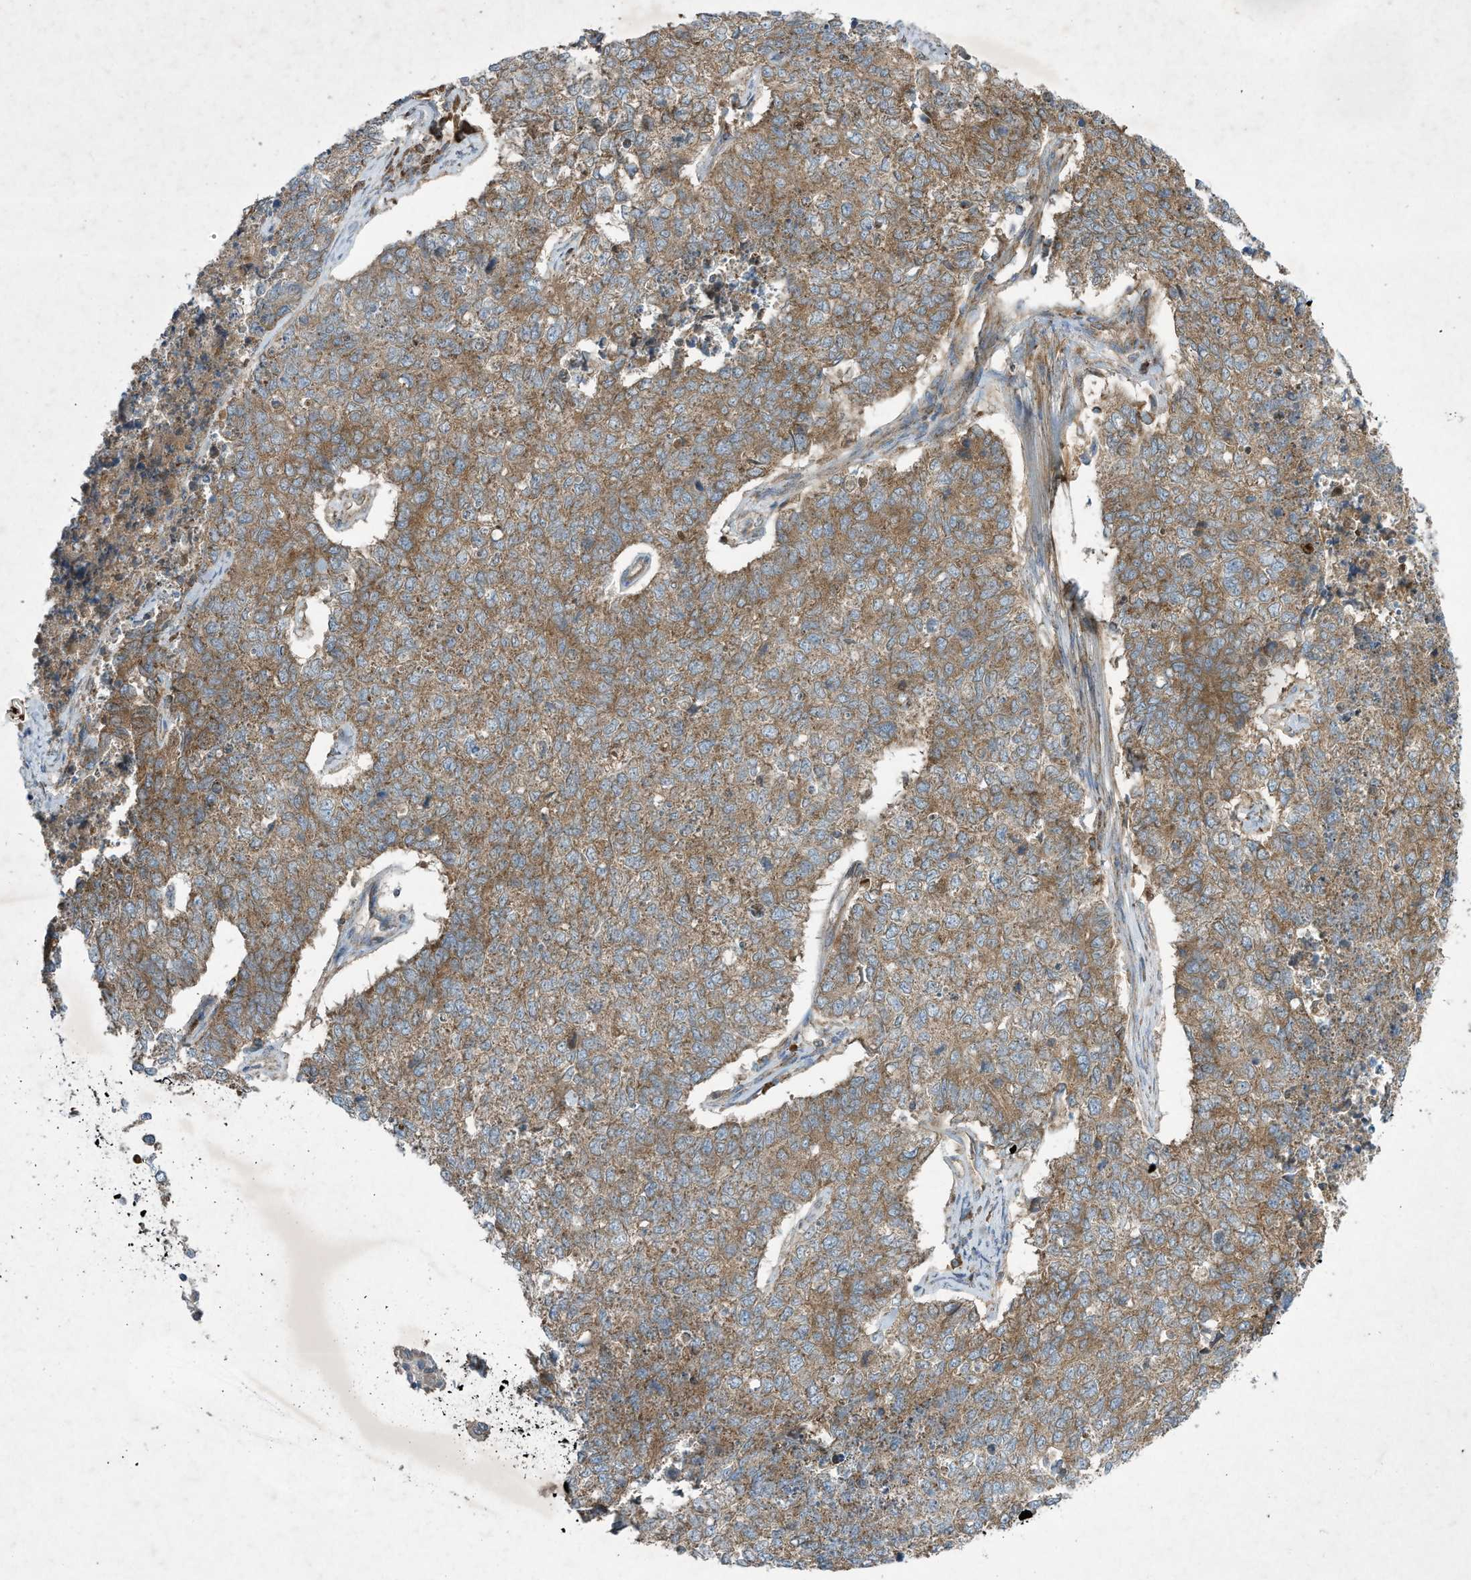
{"staining": {"intensity": "moderate", "quantity": ">75%", "location": "cytoplasmic/membranous"}, "tissue": "cervical cancer", "cell_type": "Tumor cells", "image_type": "cancer", "snomed": [{"axis": "morphology", "description": "Squamous cell carcinoma, NOS"}, {"axis": "topography", "description": "Cervix"}], "caption": "High-power microscopy captured an immunohistochemistry photomicrograph of cervical cancer, revealing moderate cytoplasmic/membranous expression in approximately >75% of tumor cells.", "gene": "SYNJ2", "patient": {"sex": "female", "age": 63}}